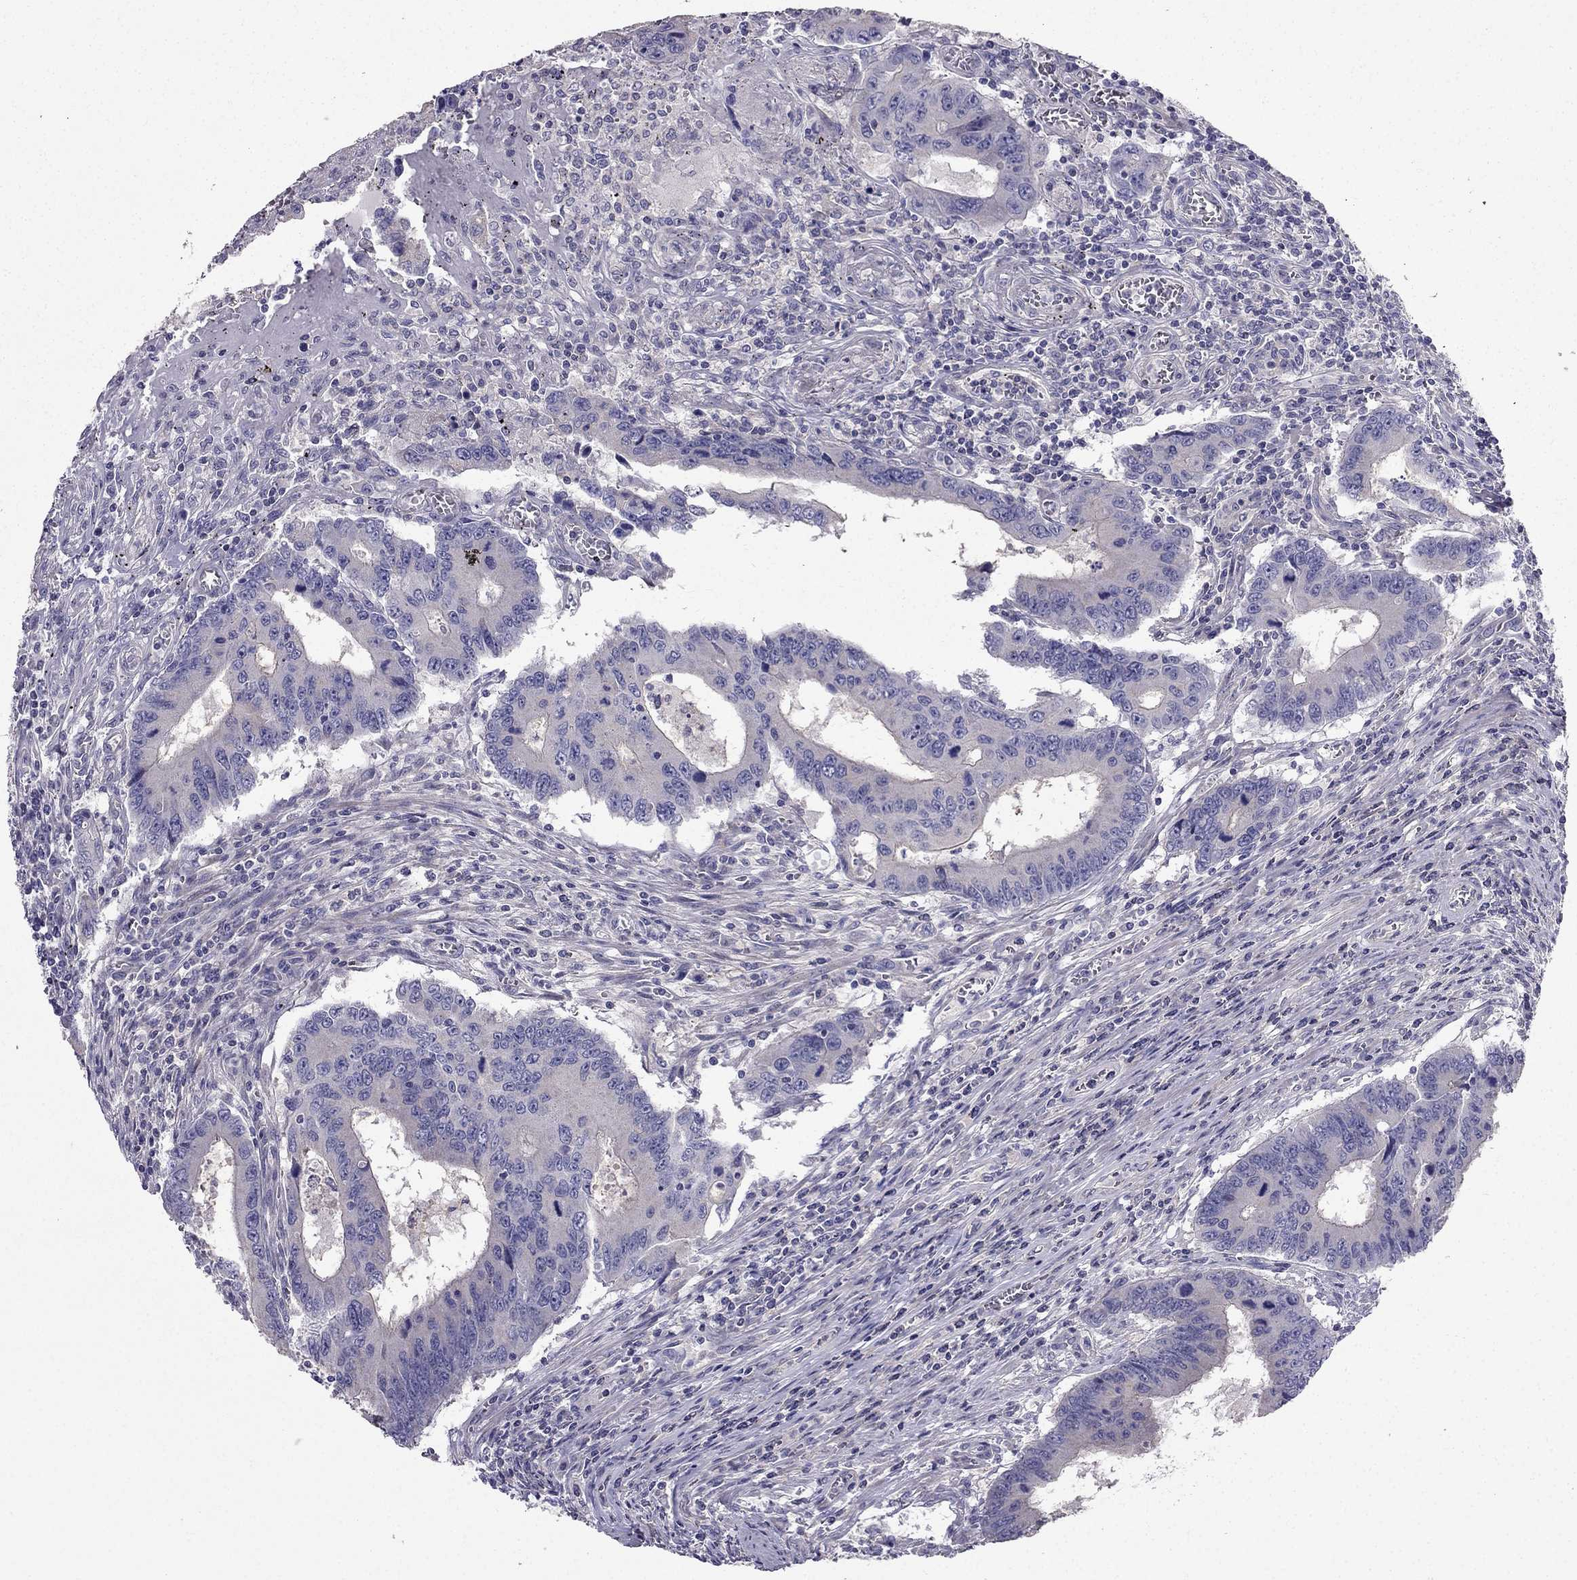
{"staining": {"intensity": "negative", "quantity": "none", "location": "none"}, "tissue": "colorectal cancer", "cell_type": "Tumor cells", "image_type": "cancer", "snomed": [{"axis": "morphology", "description": "Adenocarcinoma, NOS"}, {"axis": "topography", "description": "Colon"}], "caption": "Colorectal cancer (adenocarcinoma) was stained to show a protein in brown. There is no significant positivity in tumor cells. (DAB immunohistochemistry (IHC), high magnification).", "gene": "AS3MT", "patient": {"sex": "male", "age": 53}}